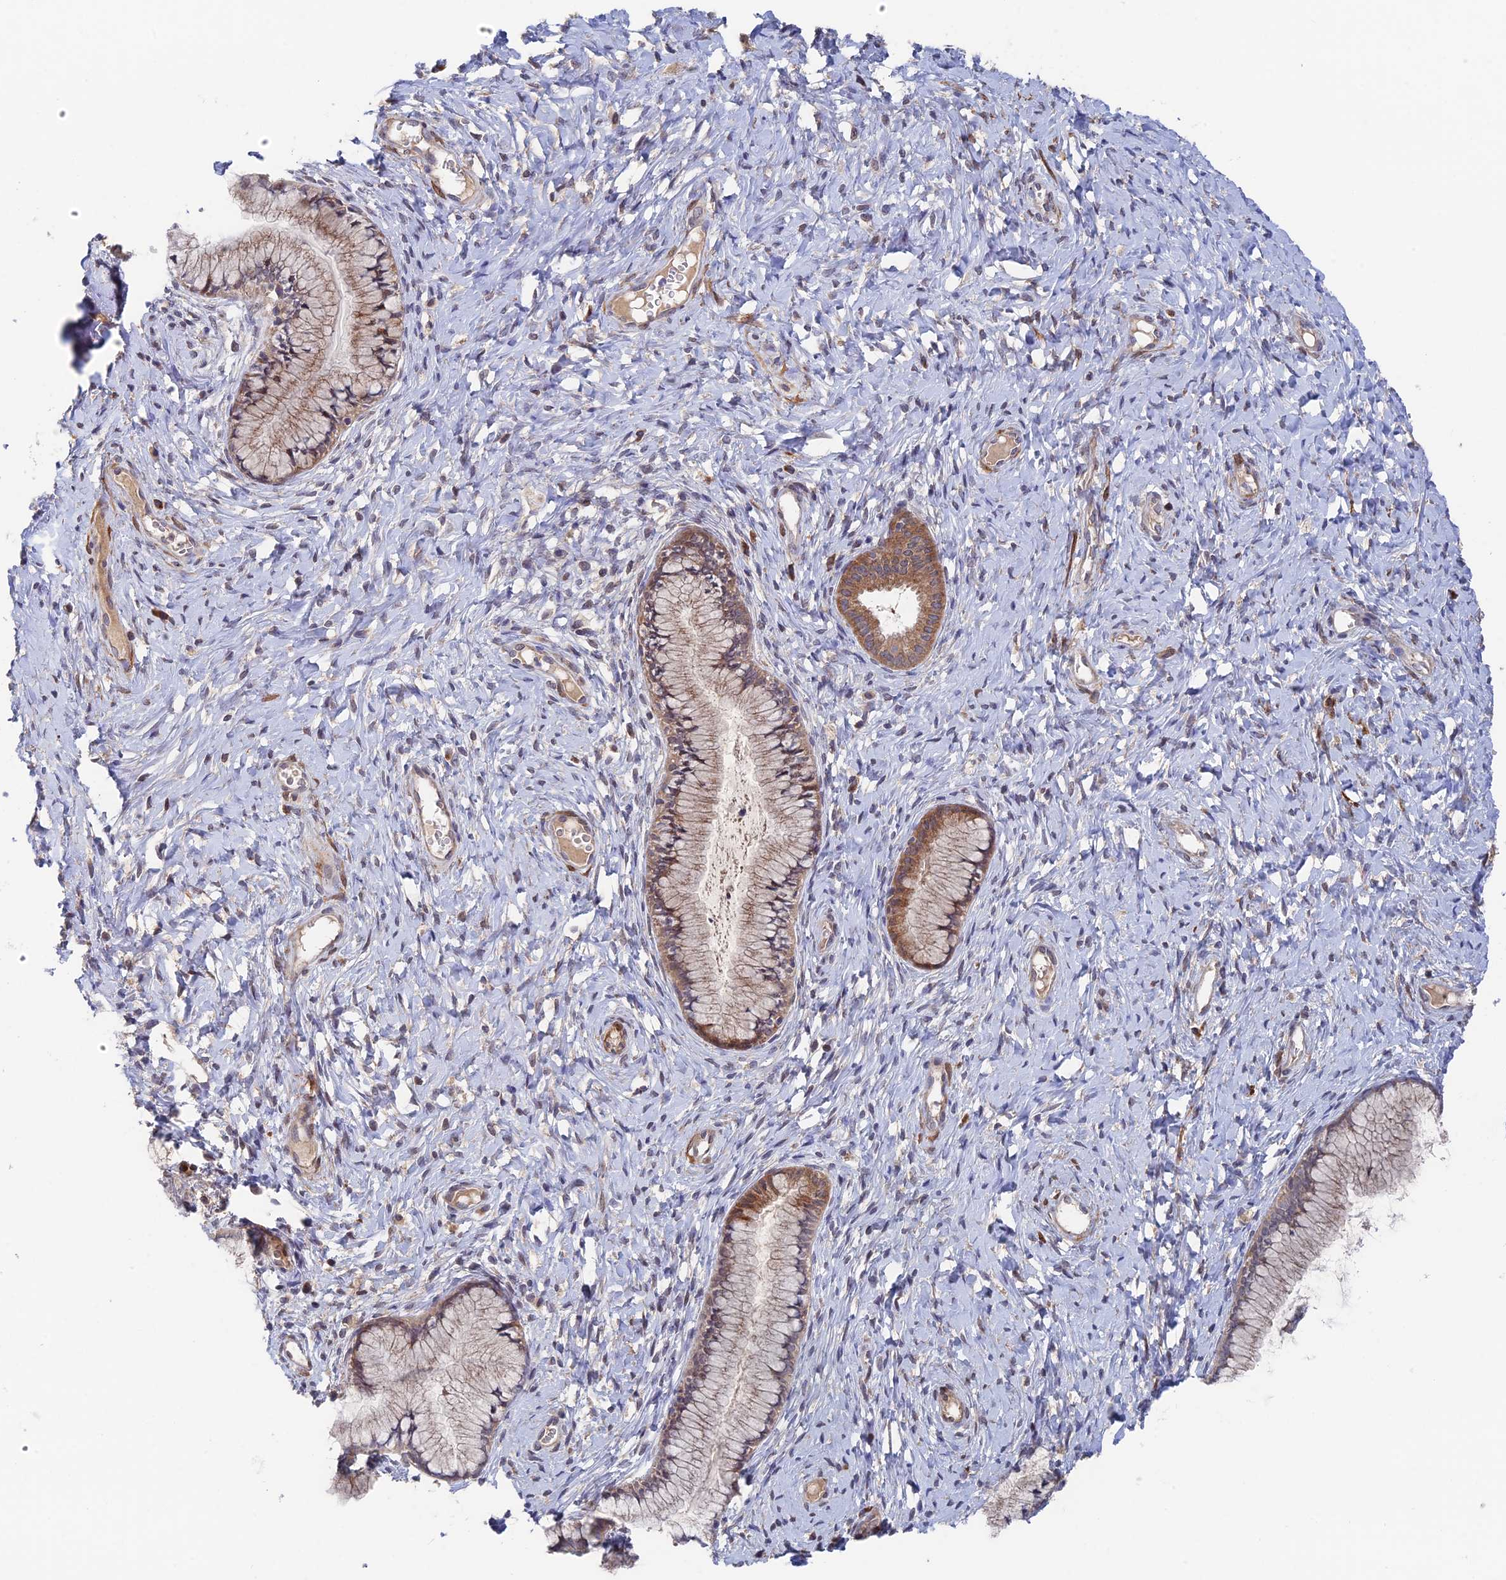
{"staining": {"intensity": "moderate", "quantity": ">75%", "location": "cytoplasmic/membranous"}, "tissue": "cervix", "cell_type": "Glandular cells", "image_type": "normal", "snomed": [{"axis": "morphology", "description": "Normal tissue, NOS"}, {"axis": "topography", "description": "Cervix"}], "caption": "IHC of benign cervix shows medium levels of moderate cytoplasmic/membranous expression in about >75% of glandular cells.", "gene": "ZNF320", "patient": {"sex": "female", "age": 42}}